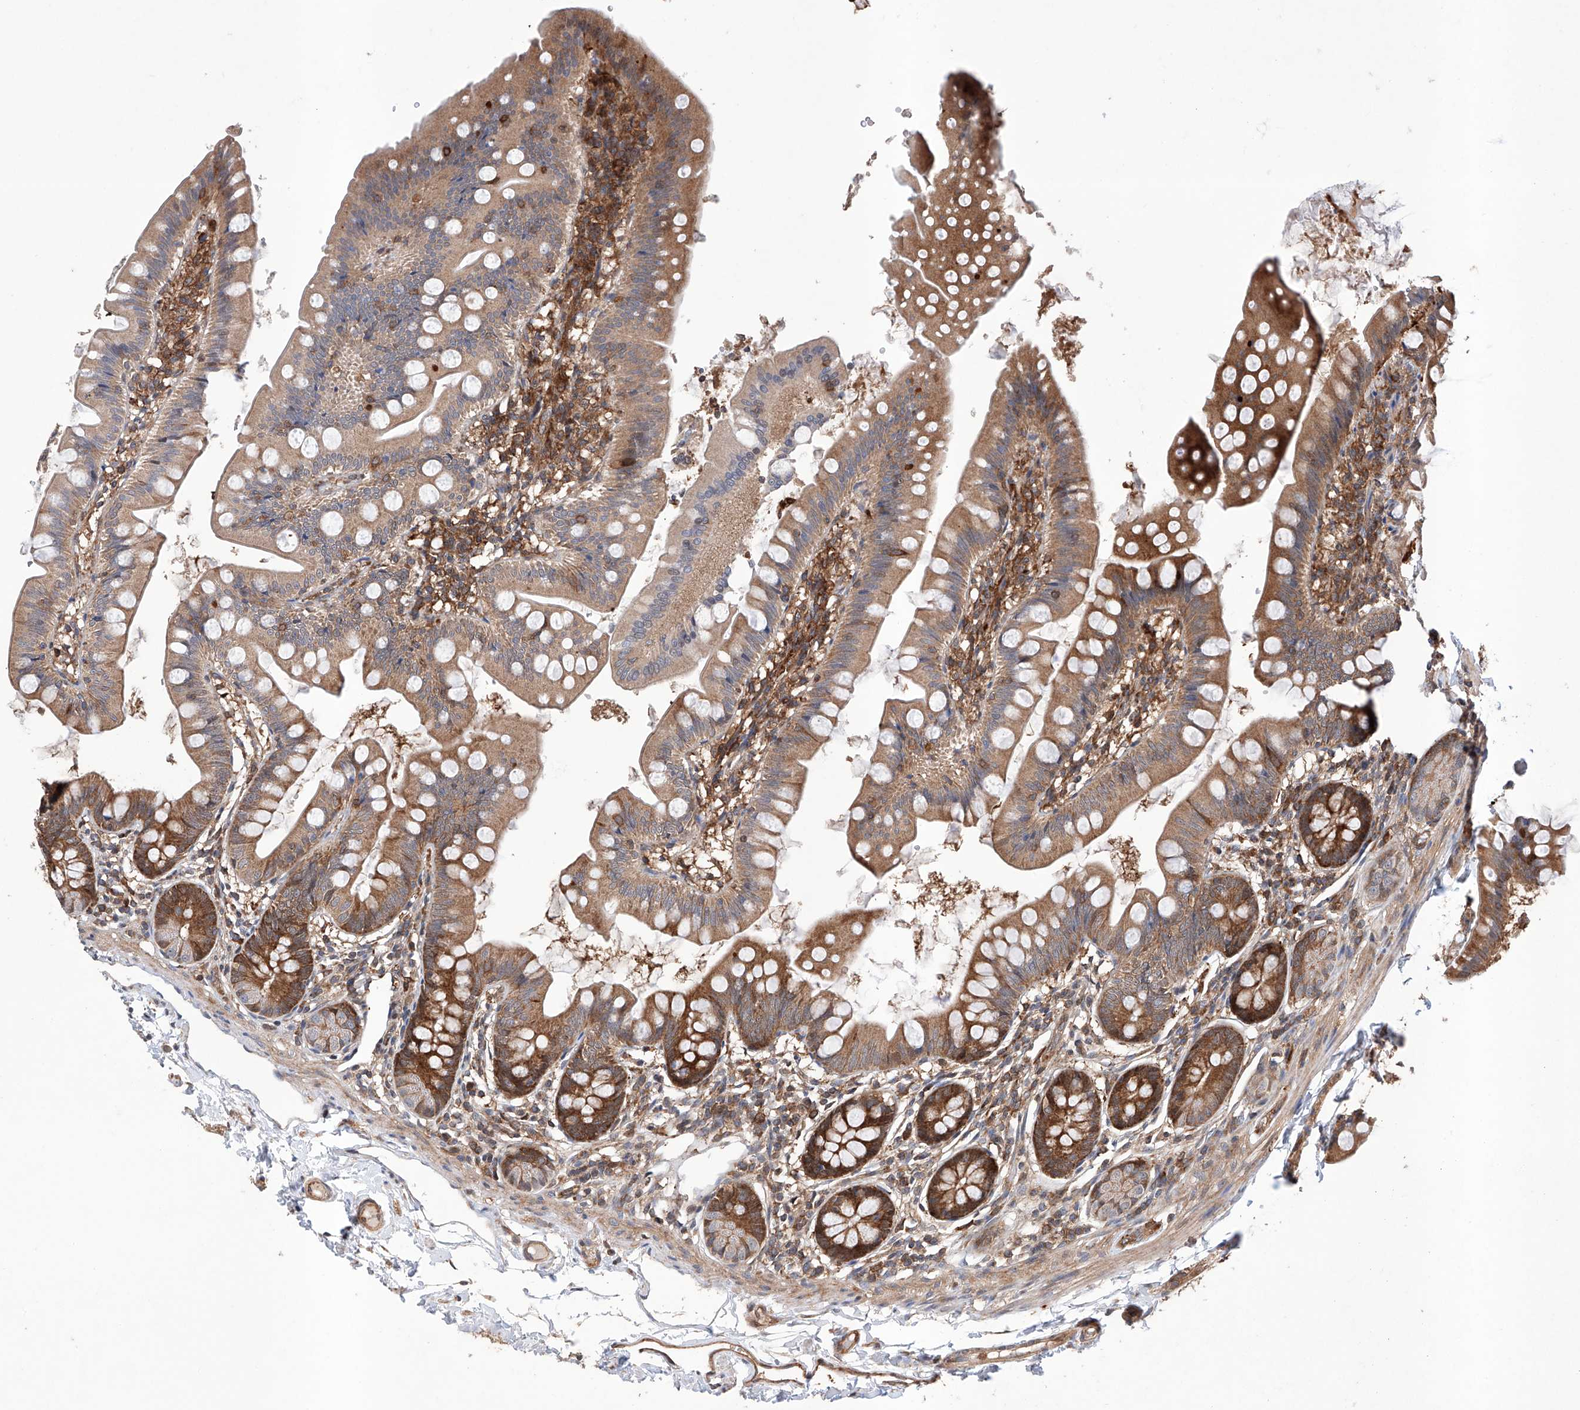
{"staining": {"intensity": "strong", "quantity": ">75%", "location": "cytoplasmic/membranous"}, "tissue": "small intestine", "cell_type": "Glandular cells", "image_type": "normal", "snomed": [{"axis": "morphology", "description": "Normal tissue, NOS"}, {"axis": "topography", "description": "Small intestine"}], "caption": "Human small intestine stained with a brown dye shows strong cytoplasmic/membranous positive staining in about >75% of glandular cells.", "gene": "TIMM23", "patient": {"sex": "male", "age": 7}}